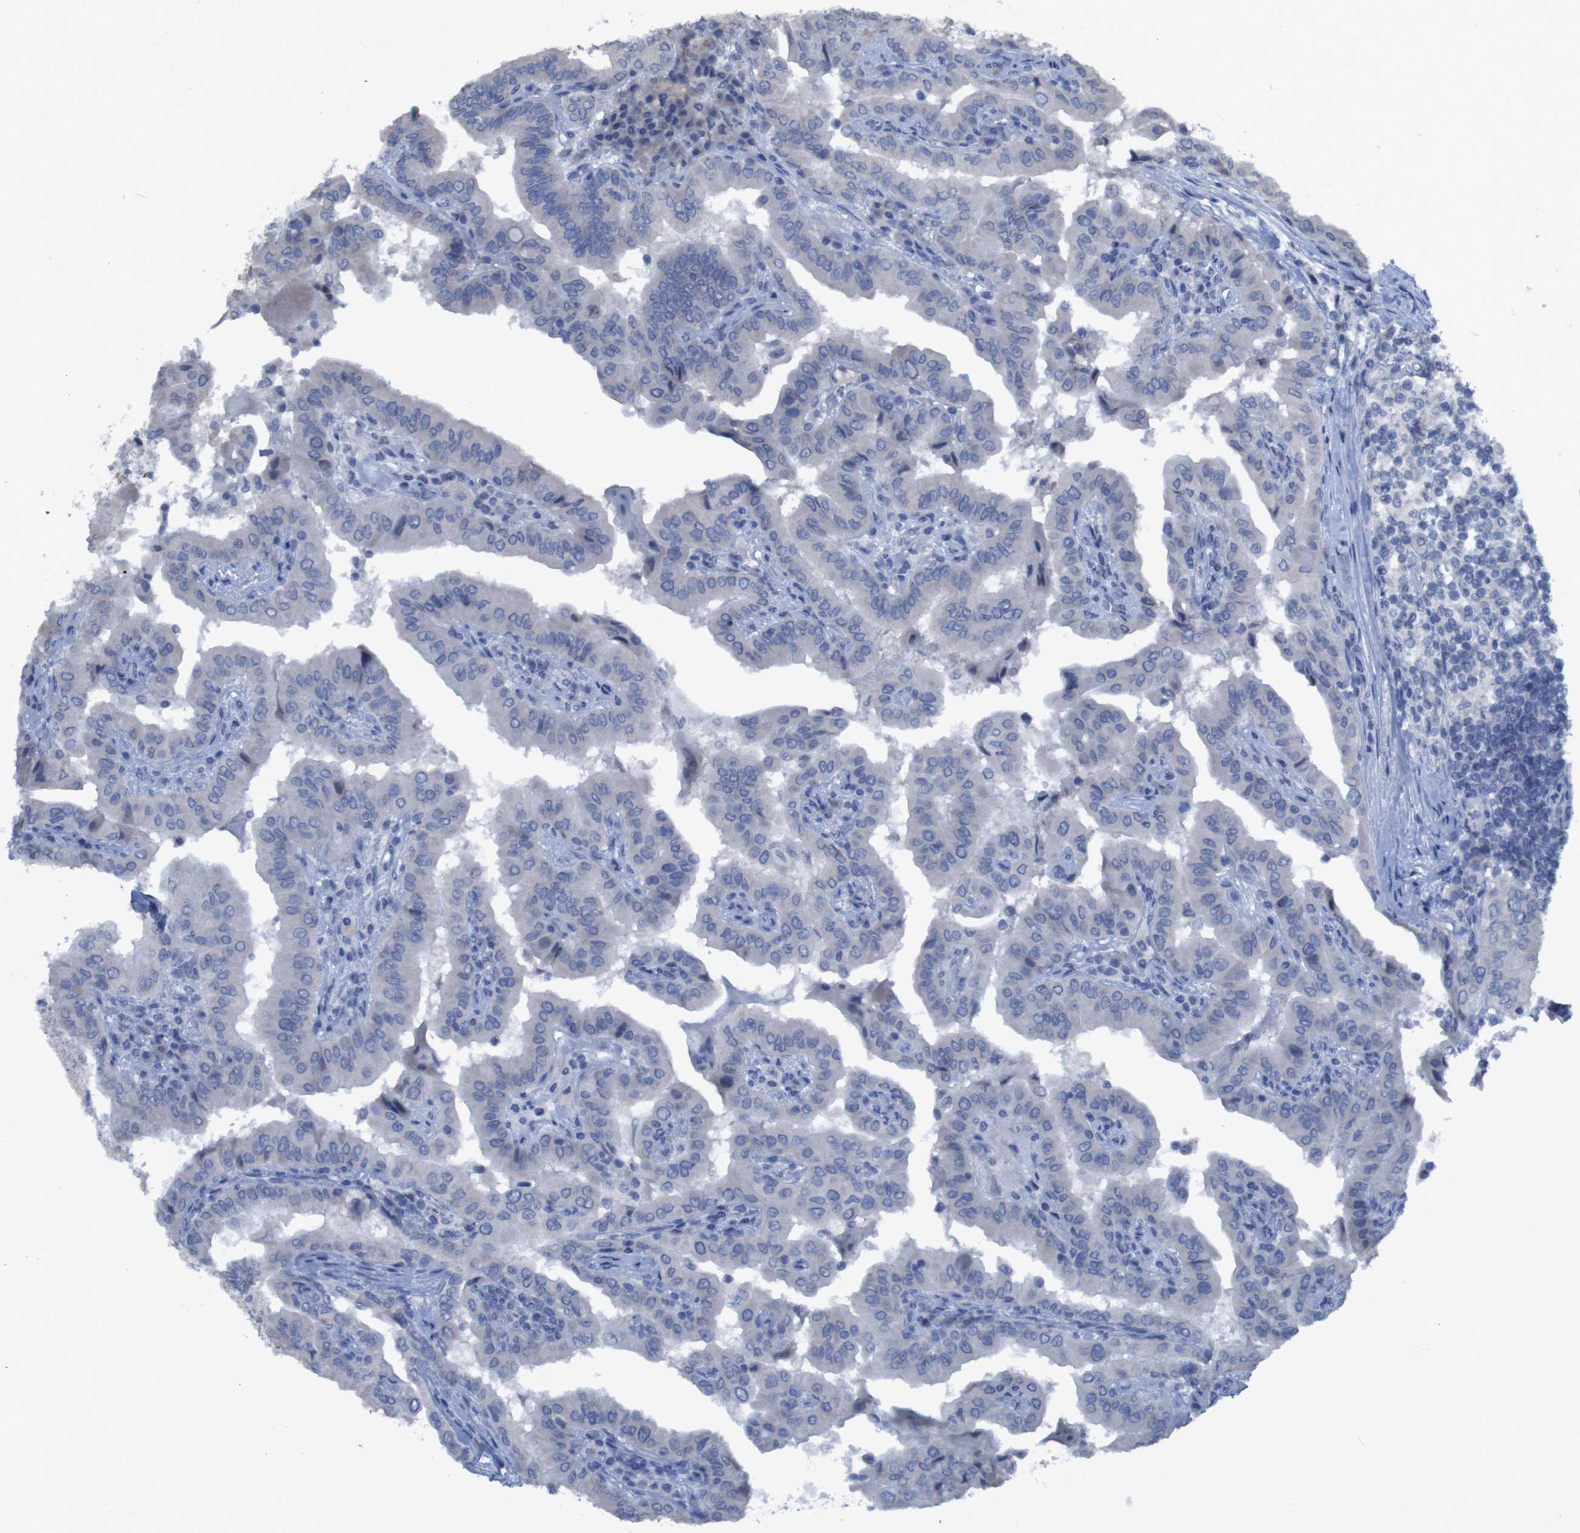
{"staining": {"intensity": "negative", "quantity": "none", "location": "none"}, "tissue": "thyroid cancer", "cell_type": "Tumor cells", "image_type": "cancer", "snomed": [{"axis": "morphology", "description": "Papillary adenocarcinoma, NOS"}, {"axis": "topography", "description": "Thyroid gland"}], "caption": "This is an immunohistochemistry photomicrograph of thyroid cancer (papillary adenocarcinoma). There is no staining in tumor cells.", "gene": "CLDN18", "patient": {"sex": "male", "age": 33}}